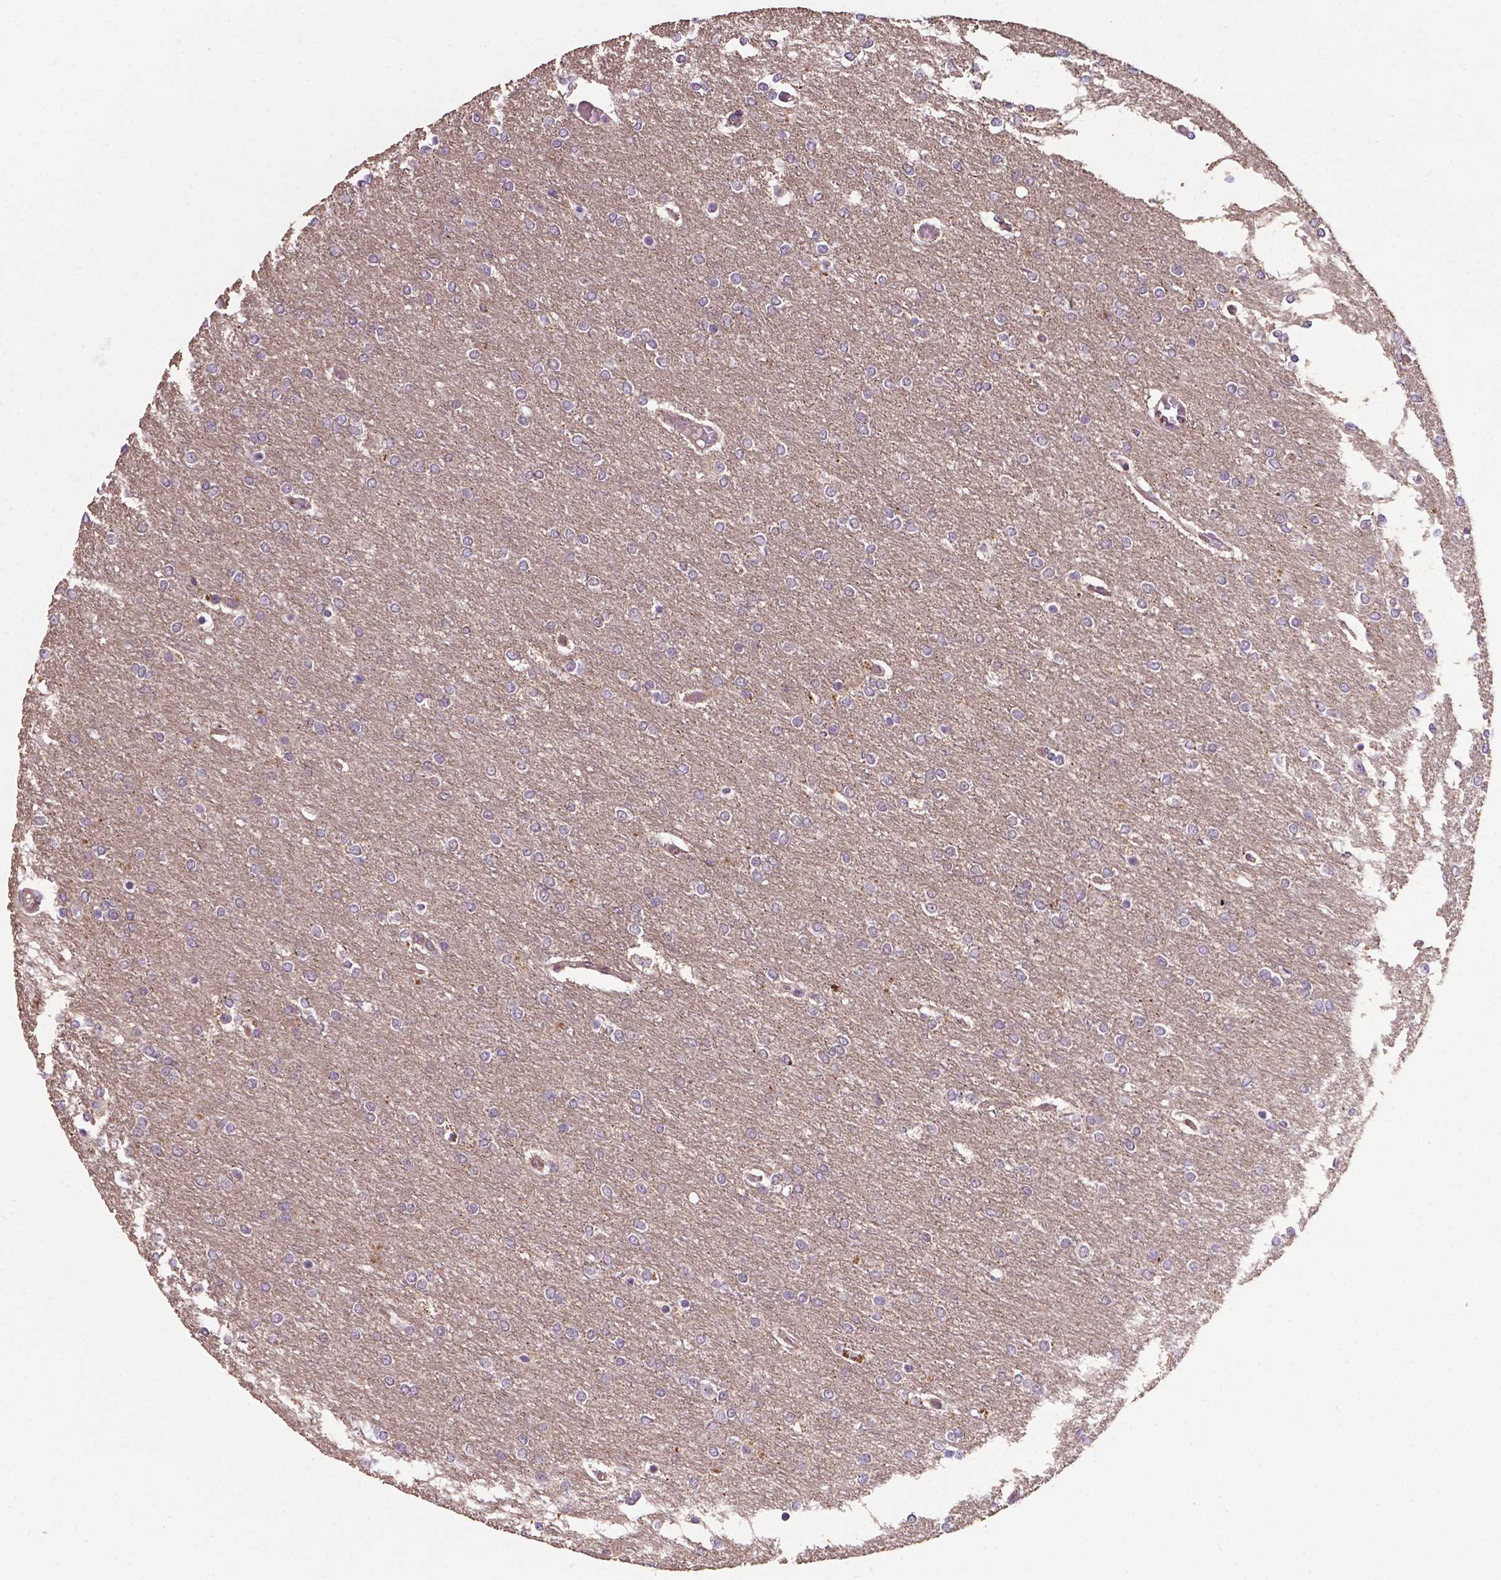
{"staining": {"intensity": "negative", "quantity": "none", "location": "none"}, "tissue": "glioma", "cell_type": "Tumor cells", "image_type": "cancer", "snomed": [{"axis": "morphology", "description": "Glioma, malignant, High grade"}, {"axis": "topography", "description": "Brain"}], "caption": "Tumor cells show no significant positivity in glioma.", "gene": "SPNS2", "patient": {"sex": "female", "age": 61}}